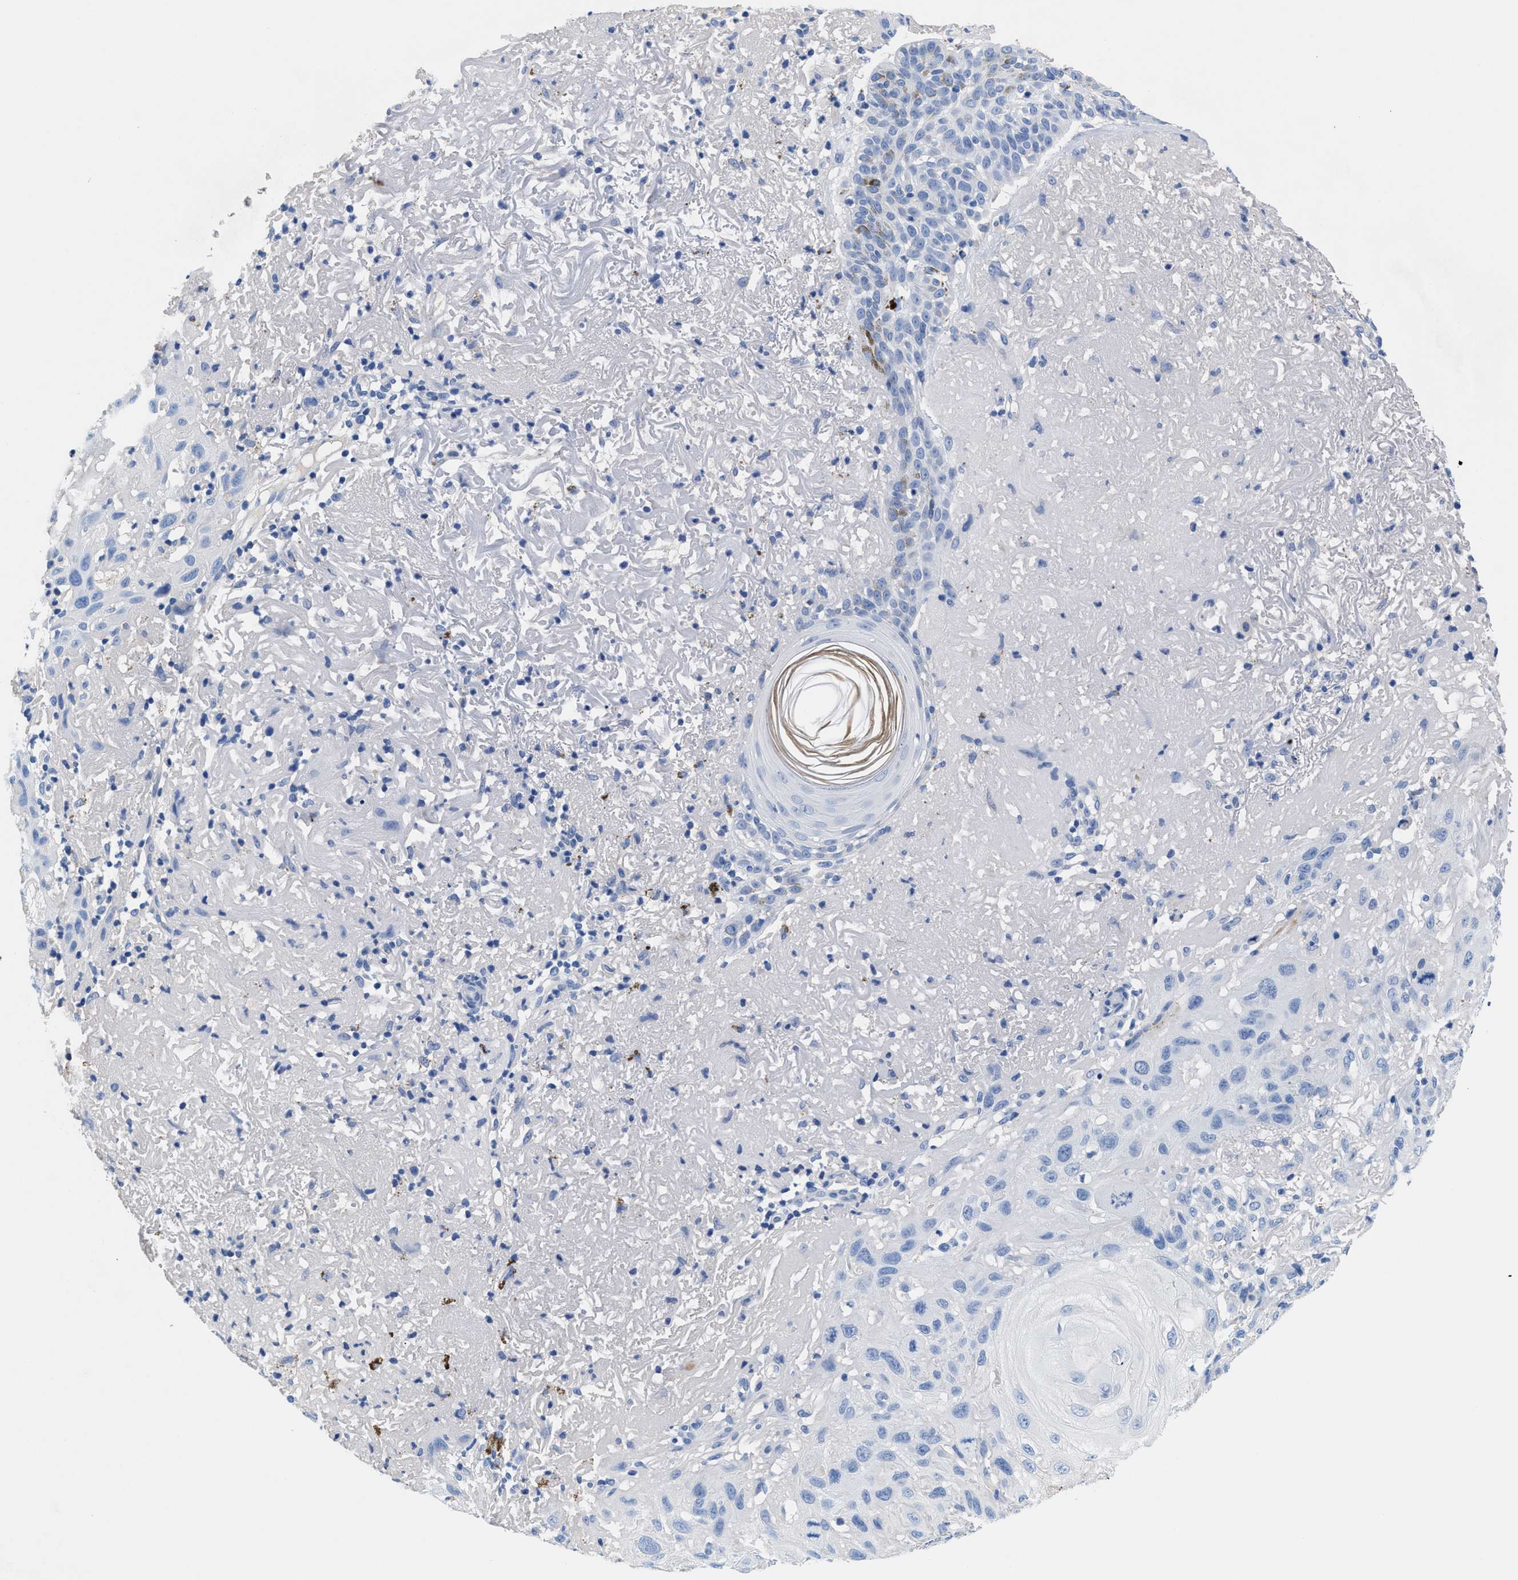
{"staining": {"intensity": "negative", "quantity": "none", "location": "none"}, "tissue": "skin cancer", "cell_type": "Tumor cells", "image_type": "cancer", "snomed": [{"axis": "morphology", "description": "Squamous cell carcinoma, NOS"}, {"axis": "topography", "description": "Skin"}], "caption": "Tumor cells are negative for protein expression in human skin squamous cell carcinoma.", "gene": "SLFN13", "patient": {"sex": "female", "age": 96}}